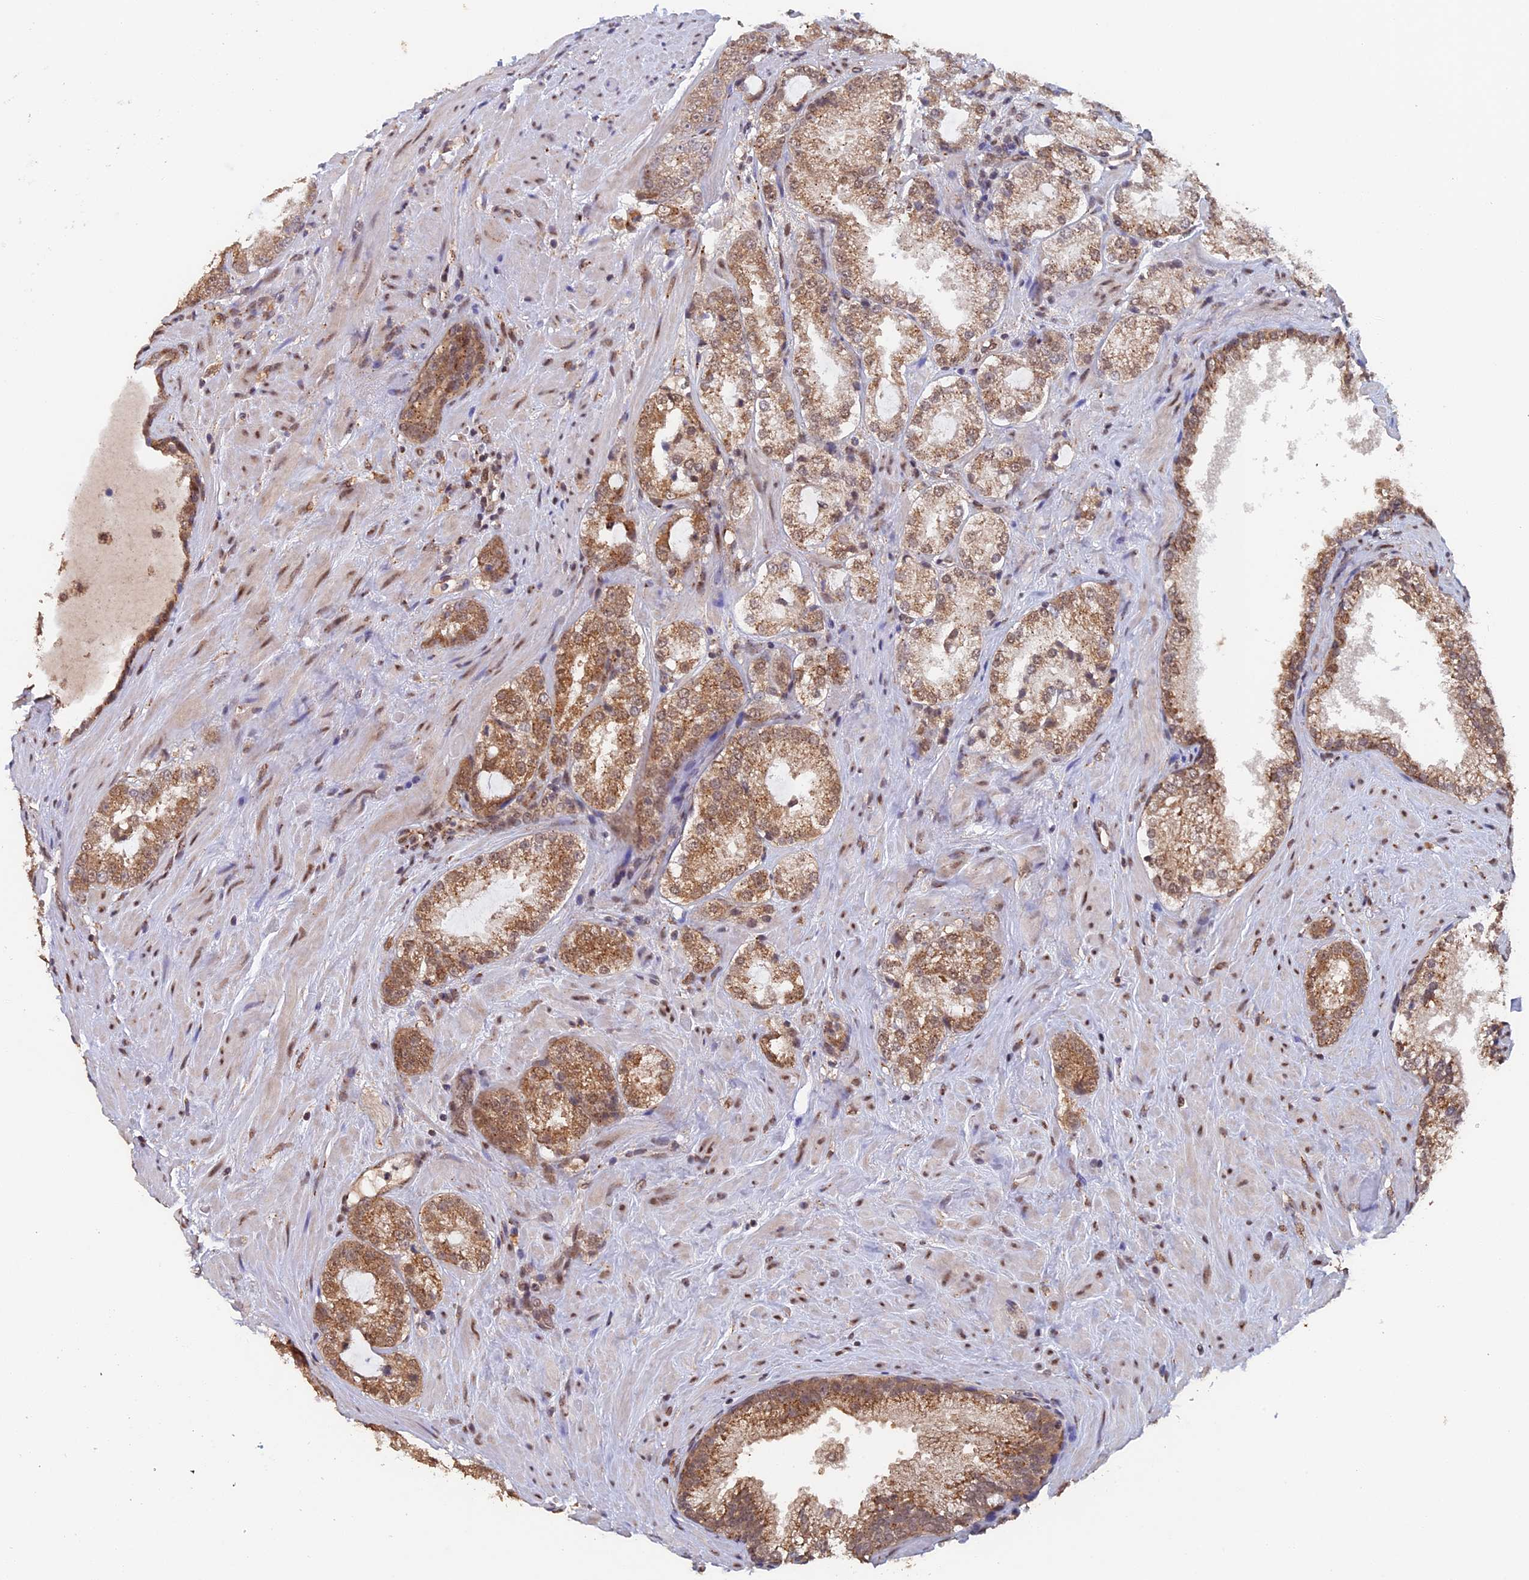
{"staining": {"intensity": "moderate", "quantity": ">75%", "location": "cytoplasmic/membranous,nuclear"}, "tissue": "prostate cancer", "cell_type": "Tumor cells", "image_type": "cancer", "snomed": [{"axis": "morphology", "description": "Adenocarcinoma, High grade"}, {"axis": "topography", "description": "Prostate"}], "caption": "The histopathology image demonstrates a brown stain indicating the presence of a protein in the cytoplasmic/membranous and nuclear of tumor cells in high-grade adenocarcinoma (prostate). Using DAB (brown) and hematoxylin (blue) stains, captured at high magnification using brightfield microscopy.", "gene": "PIGQ", "patient": {"sex": "male", "age": 73}}